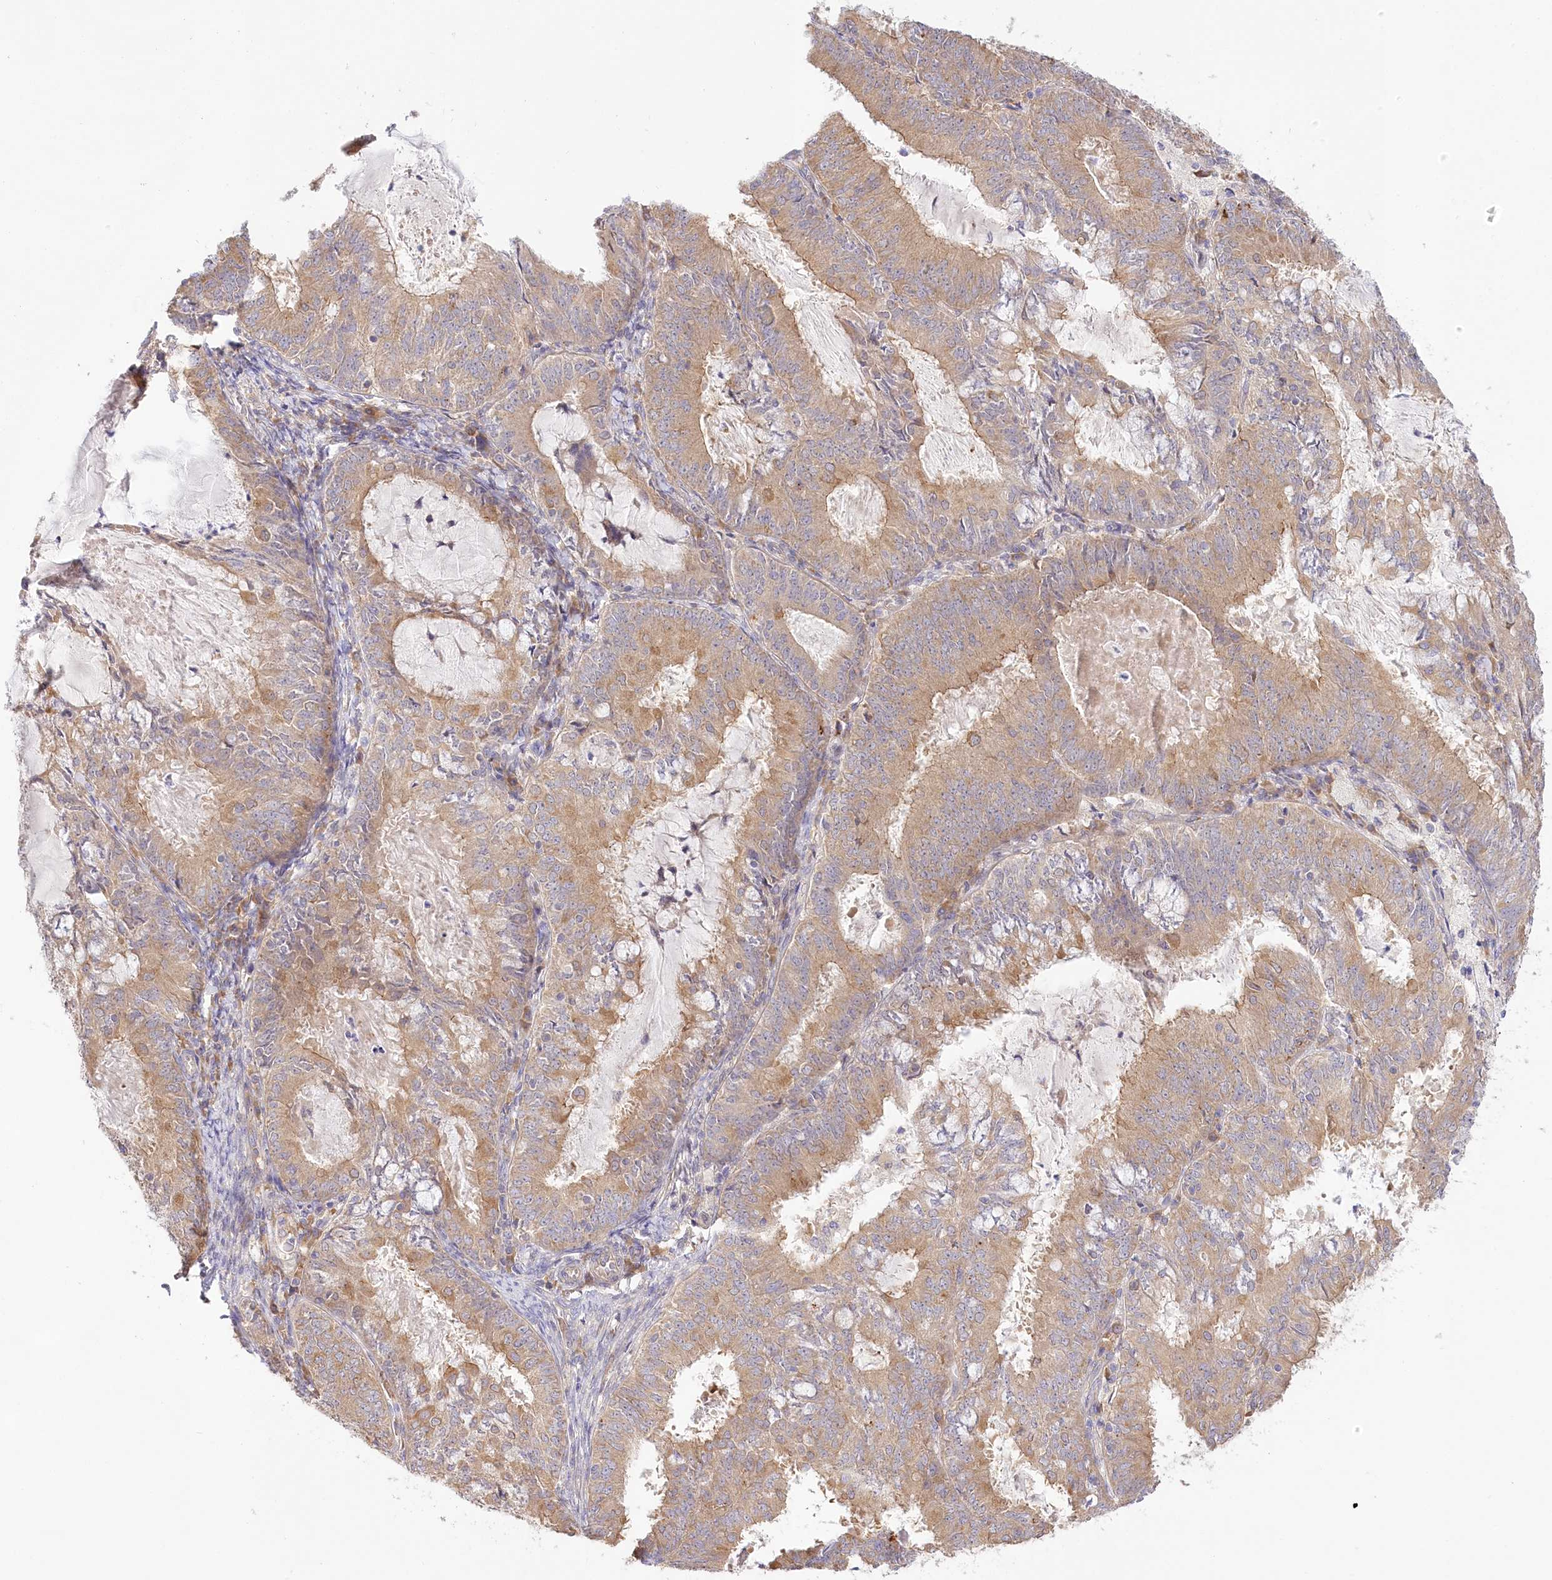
{"staining": {"intensity": "moderate", "quantity": ">75%", "location": "cytoplasmic/membranous"}, "tissue": "endometrial cancer", "cell_type": "Tumor cells", "image_type": "cancer", "snomed": [{"axis": "morphology", "description": "Adenocarcinoma, NOS"}, {"axis": "topography", "description": "Endometrium"}], "caption": "DAB immunohistochemical staining of human endometrial adenocarcinoma shows moderate cytoplasmic/membranous protein staining in about >75% of tumor cells. The protein of interest is shown in brown color, while the nuclei are stained blue.", "gene": "PYROXD1", "patient": {"sex": "female", "age": 57}}